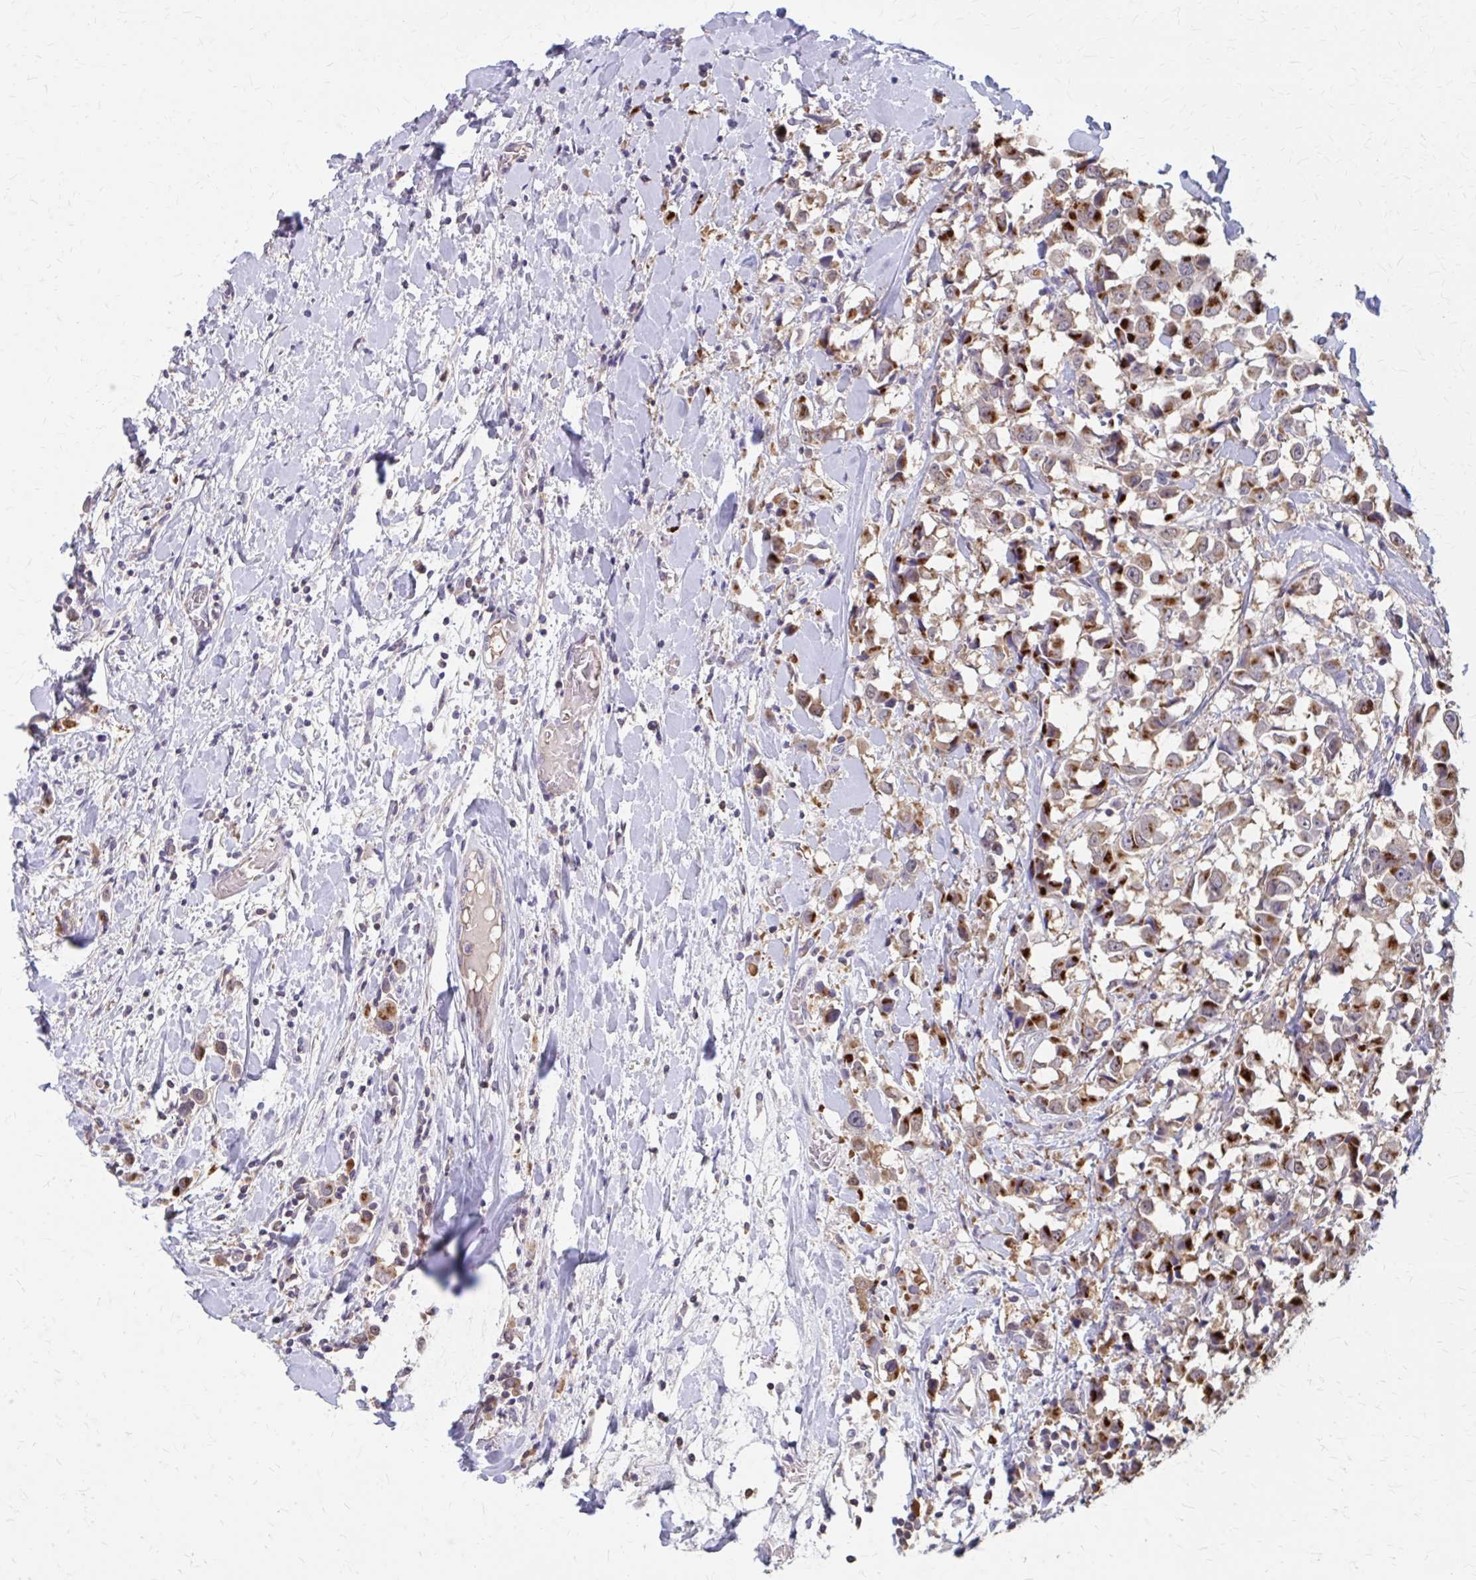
{"staining": {"intensity": "strong", "quantity": ">75%", "location": "cytoplasmic/membranous"}, "tissue": "breast cancer", "cell_type": "Tumor cells", "image_type": "cancer", "snomed": [{"axis": "morphology", "description": "Duct carcinoma"}, {"axis": "topography", "description": "Breast"}], "caption": "Tumor cells exhibit high levels of strong cytoplasmic/membranous positivity in about >75% of cells in human breast cancer (infiltrating ductal carcinoma).", "gene": "IFI44L", "patient": {"sex": "female", "age": 61}}